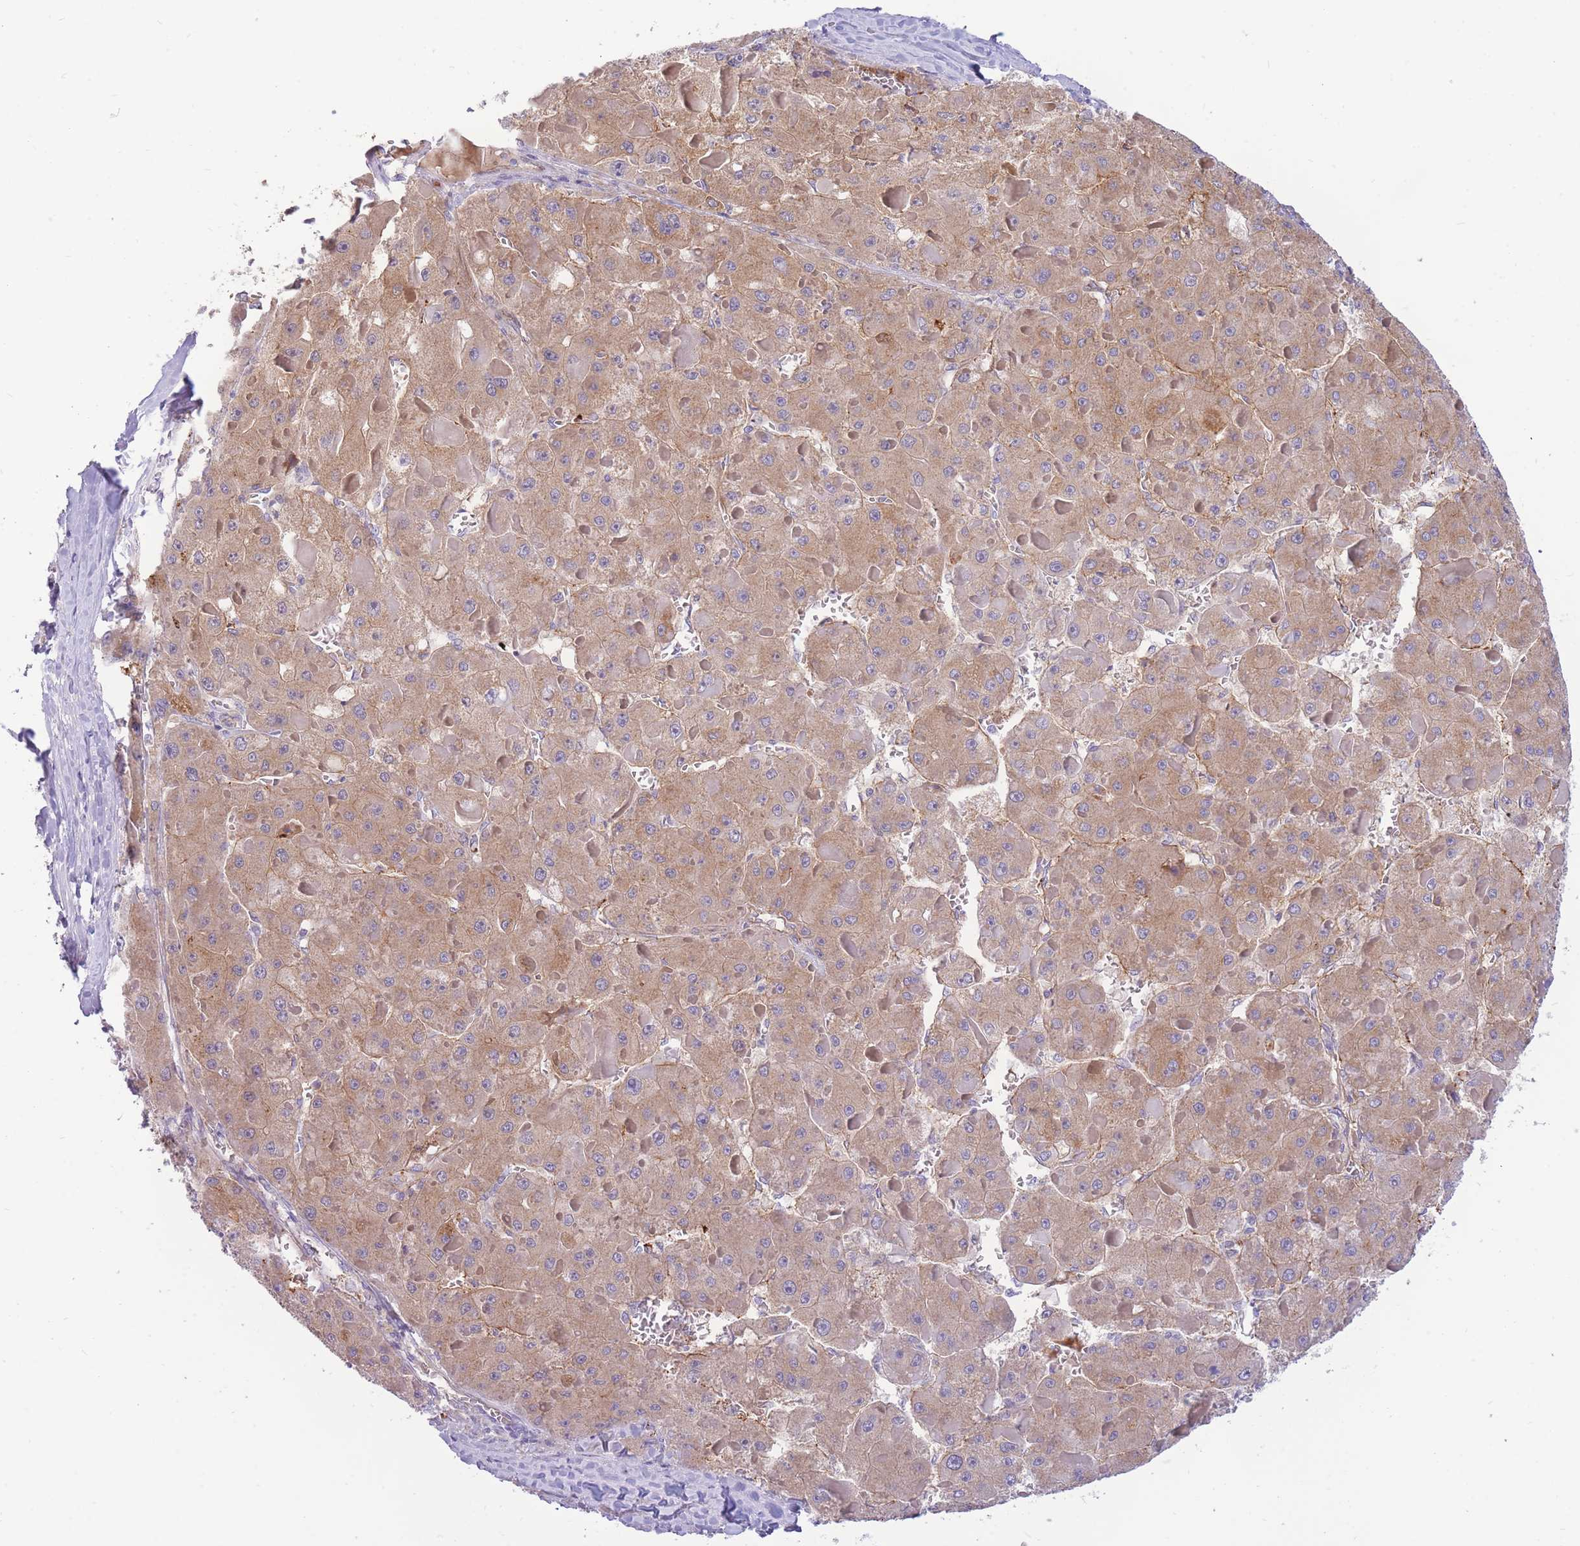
{"staining": {"intensity": "weak", "quantity": ">75%", "location": "cytoplasmic/membranous"}, "tissue": "liver cancer", "cell_type": "Tumor cells", "image_type": "cancer", "snomed": [{"axis": "morphology", "description": "Carcinoma, Hepatocellular, NOS"}, {"axis": "topography", "description": "Liver"}], "caption": "DAB immunohistochemical staining of human hepatocellular carcinoma (liver) displays weak cytoplasmic/membranous protein expression in approximately >75% of tumor cells.", "gene": "SULT1A1", "patient": {"sex": "female", "age": 73}}